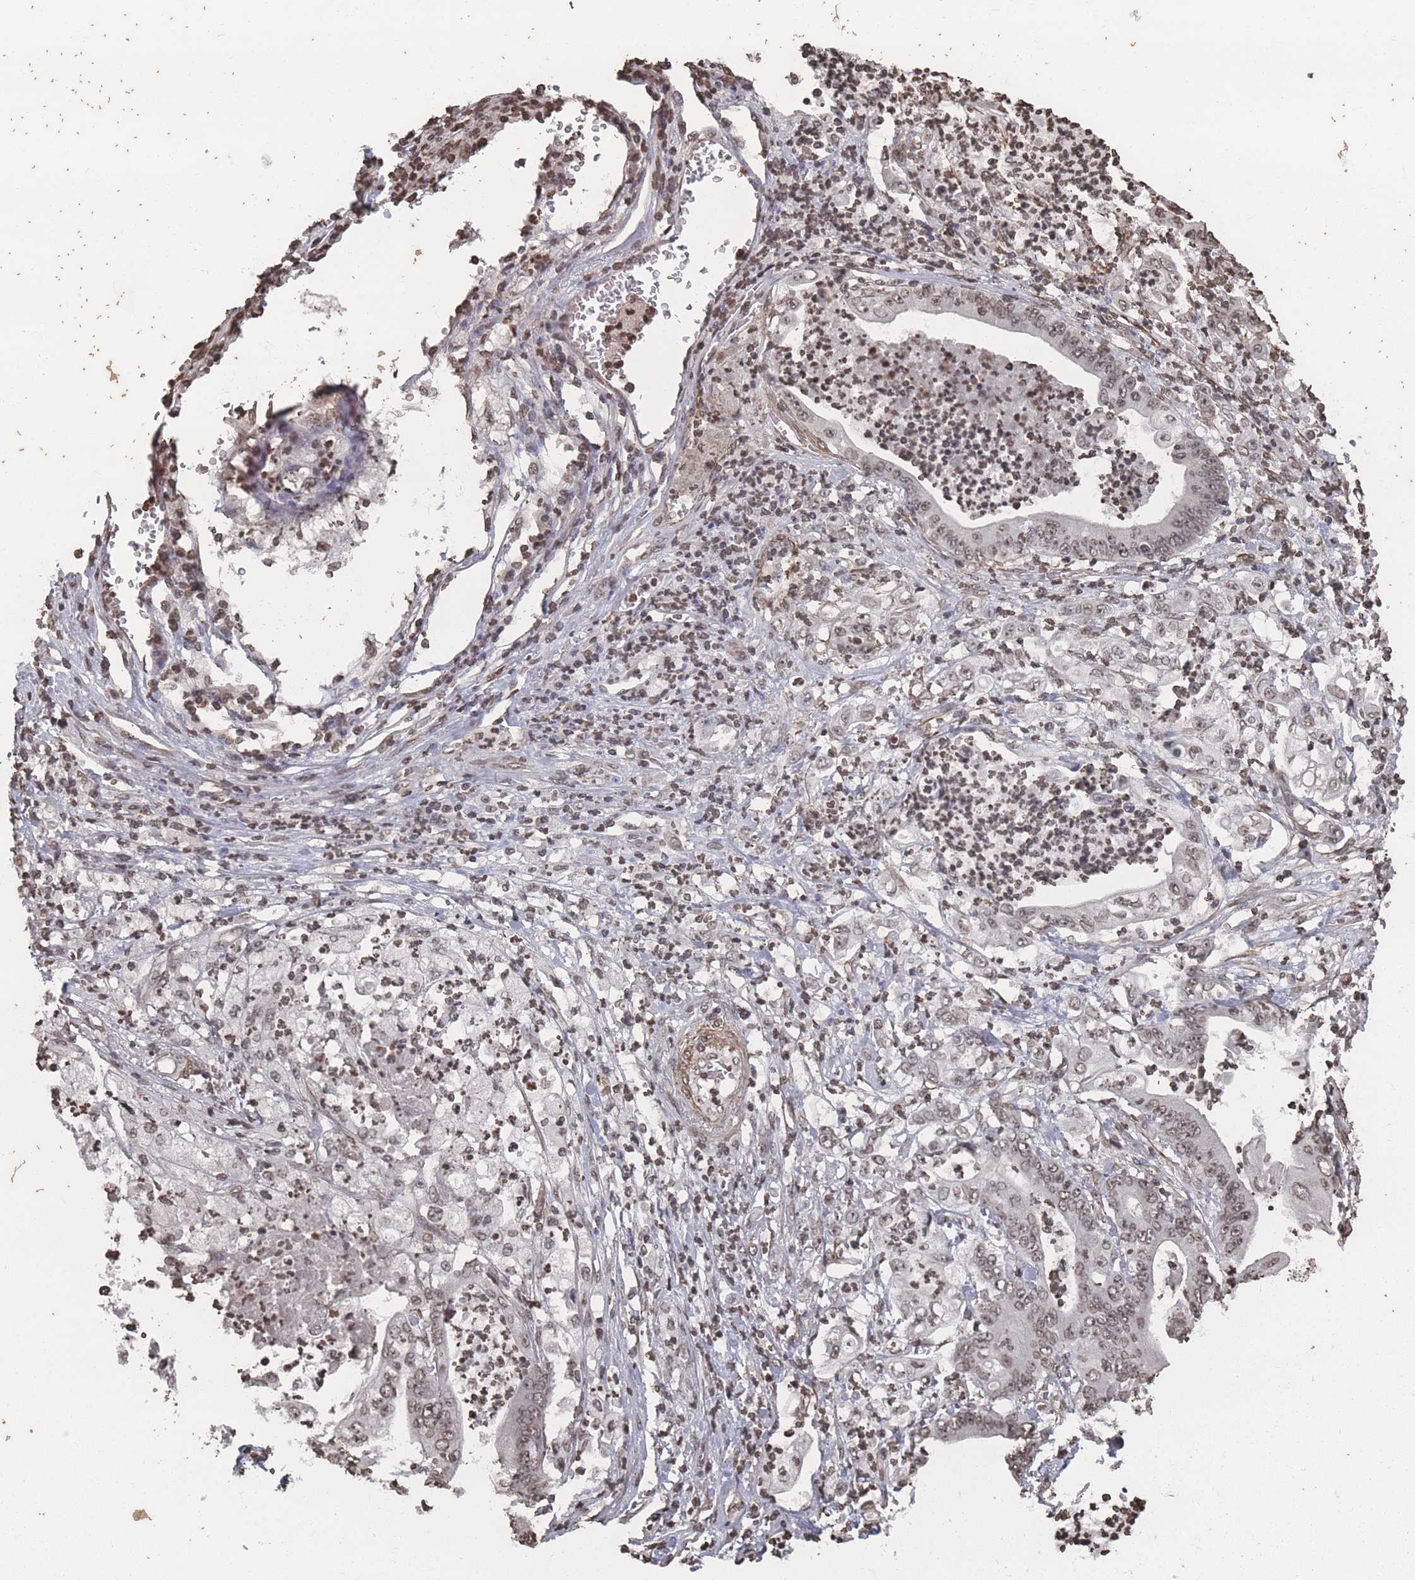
{"staining": {"intensity": "moderate", "quantity": ">75%", "location": "nuclear"}, "tissue": "stomach cancer", "cell_type": "Tumor cells", "image_type": "cancer", "snomed": [{"axis": "morphology", "description": "Adenocarcinoma, NOS"}, {"axis": "topography", "description": "Stomach"}], "caption": "IHC image of neoplastic tissue: human adenocarcinoma (stomach) stained using immunohistochemistry (IHC) reveals medium levels of moderate protein expression localized specifically in the nuclear of tumor cells, appearing as a nuclear brown color.", "gene": "PLEKHG5", "patient": {"sex": "female", "age": 73}}